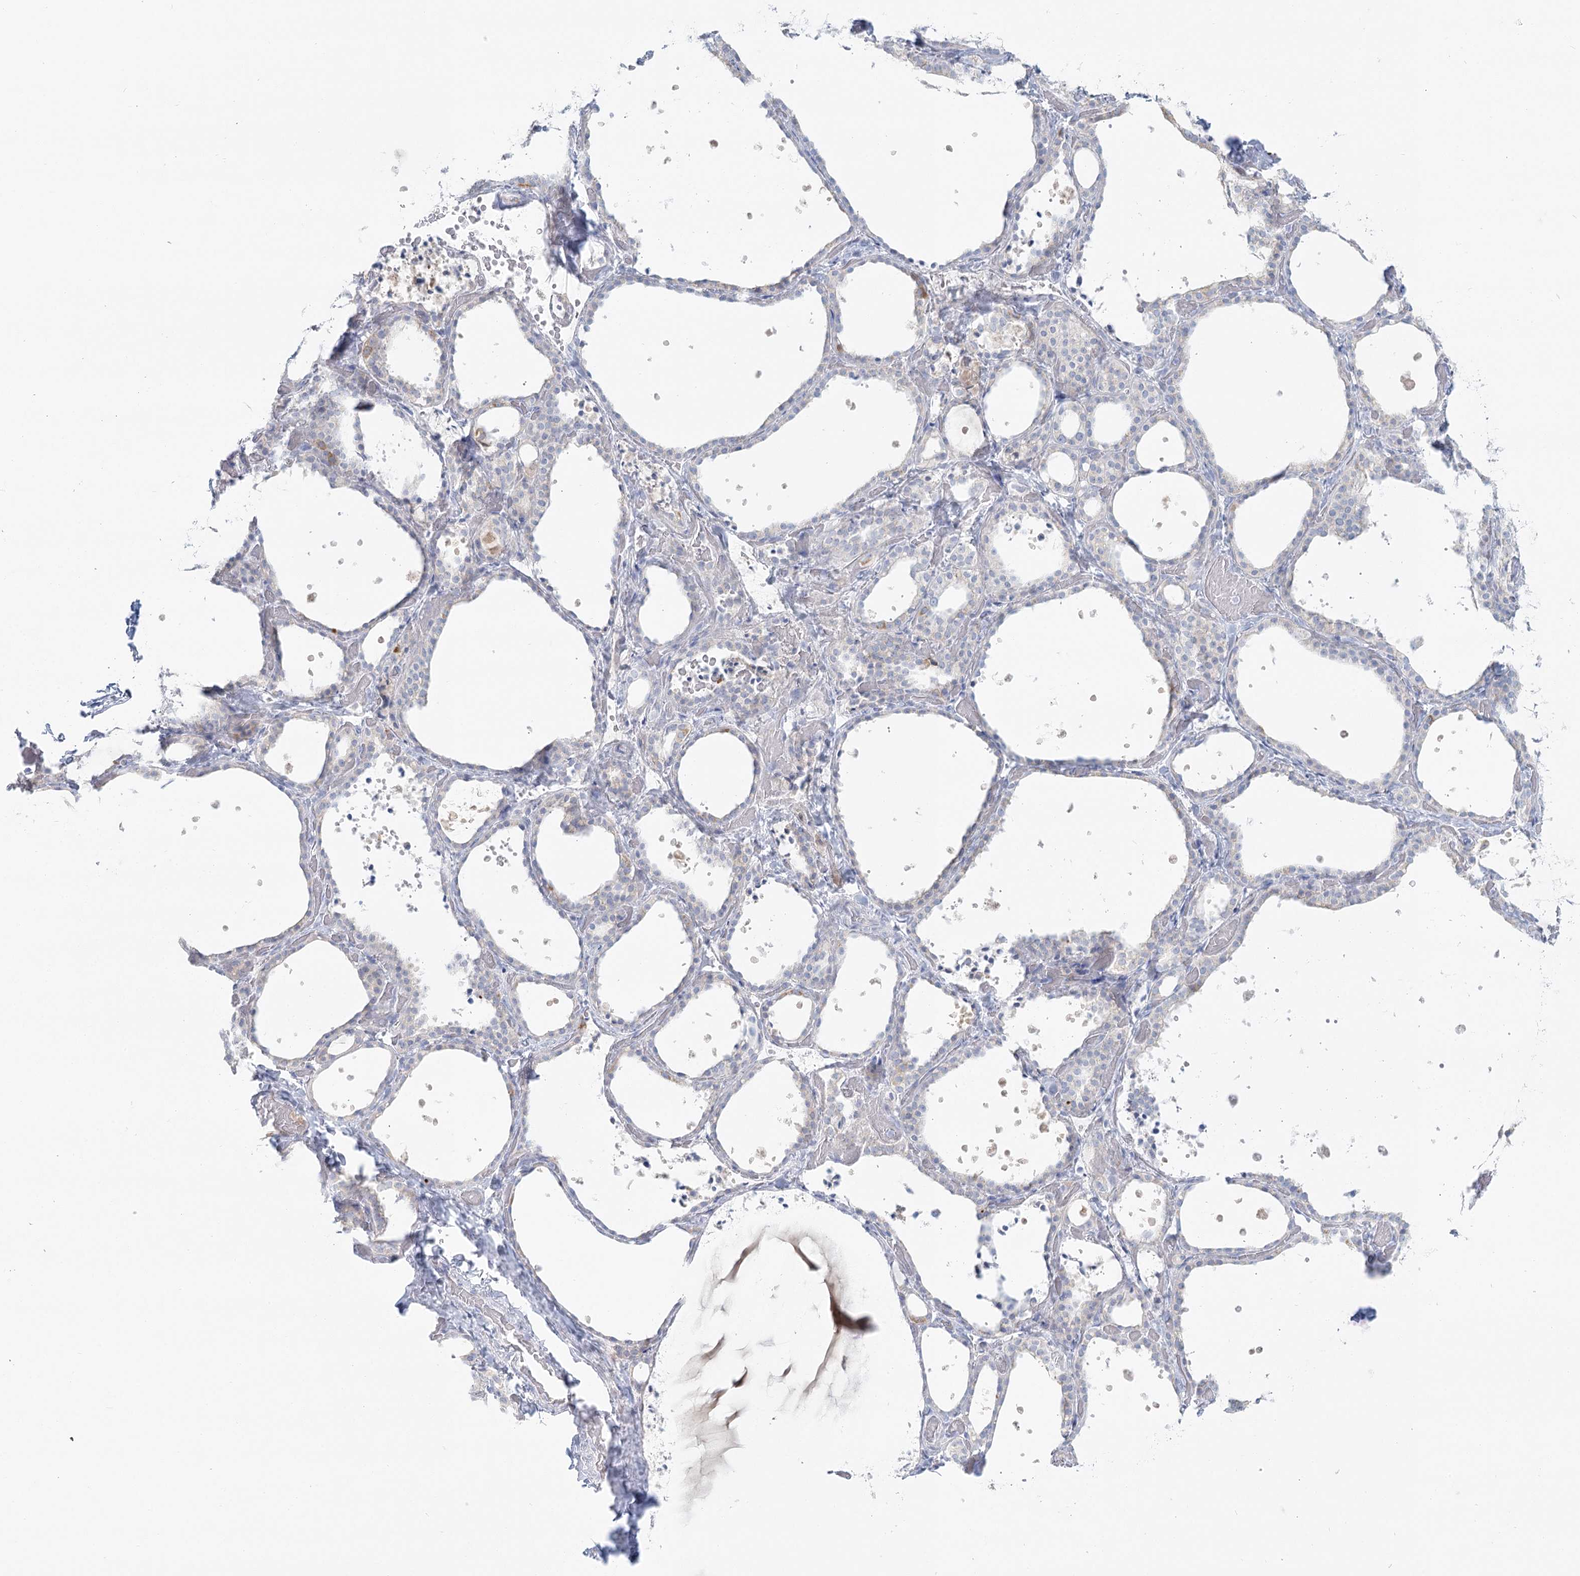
{"staining": {"intensity": "negative", "quantity": "none", "location": "none"}, "tissue": "thyroid gland", "cell_type": "Glandular cells", "image_type": "normal", "snomed": [{"axis": "morphology", "description": "Normal tissue, NOS"}, {"axis": "topography", "description": "Thyroid gland"}], "caption": "Immunohistochemical staining of benign human thyroid gland shows no significant staining in glandular cells. (DAB immunohistochemistry visualized using brightfield microscopy, high magnification).", "gene": "DMGDH", "patient": {"sex": "female", "age": 44}}